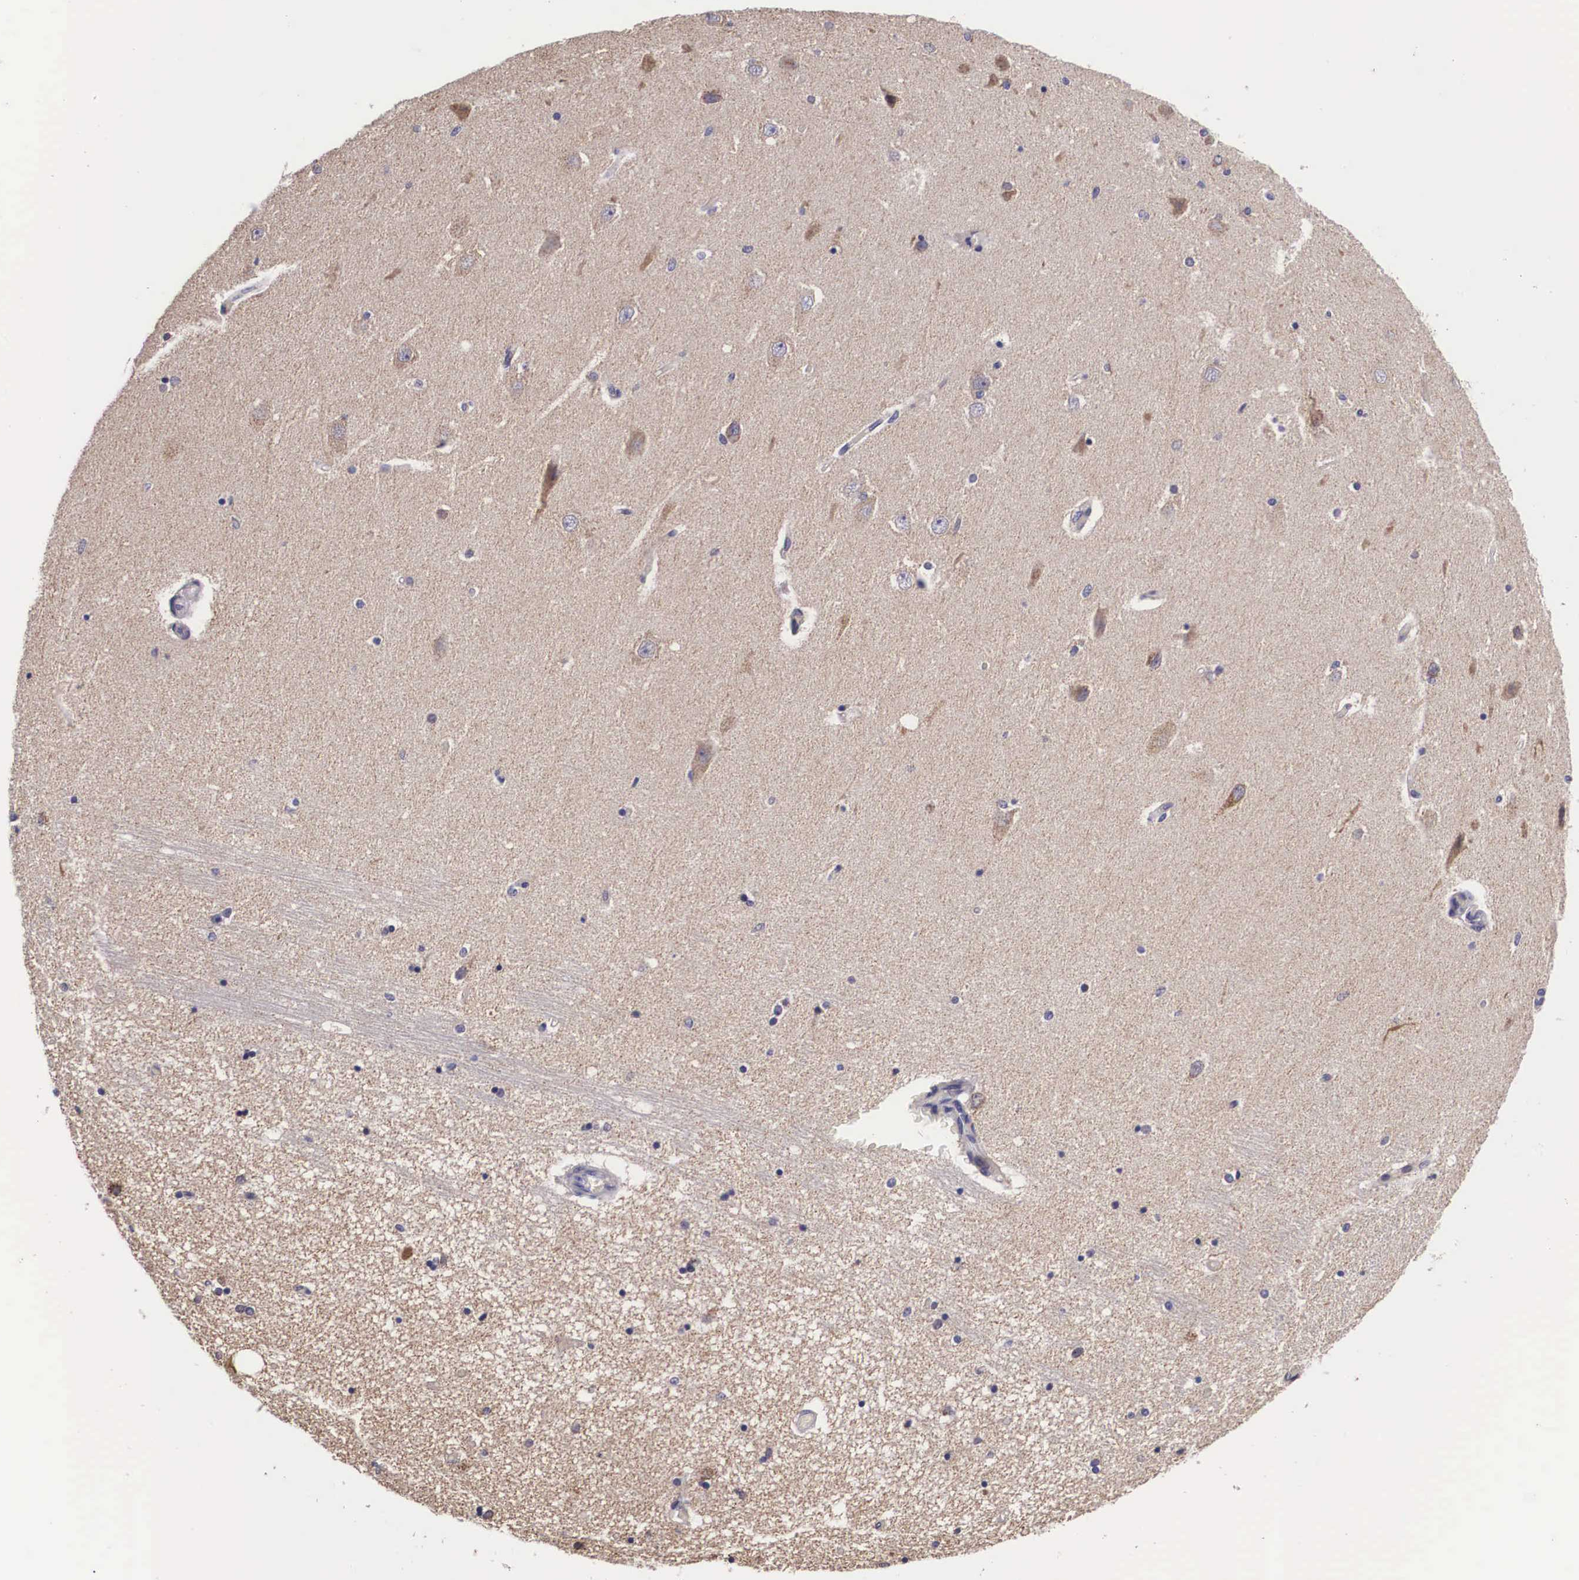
{"staining": {"intensity": "negative", "quantity": "none", "location": "none"}, "tissue": "hippocampus", "cell_type": "Glial cells", "image_type": "normal", "snomed": [{"axis": "morphology", "description": "Normal tissue, NOS"}, {"axis": "topography", "description": "Hippocampus"}], "caption": "Immunohistochemical staining of normal human hippocampus reveals no significant staining in glial cells.", "gene": "ARG2", "patient": {"sex": "female", "age": 54}}